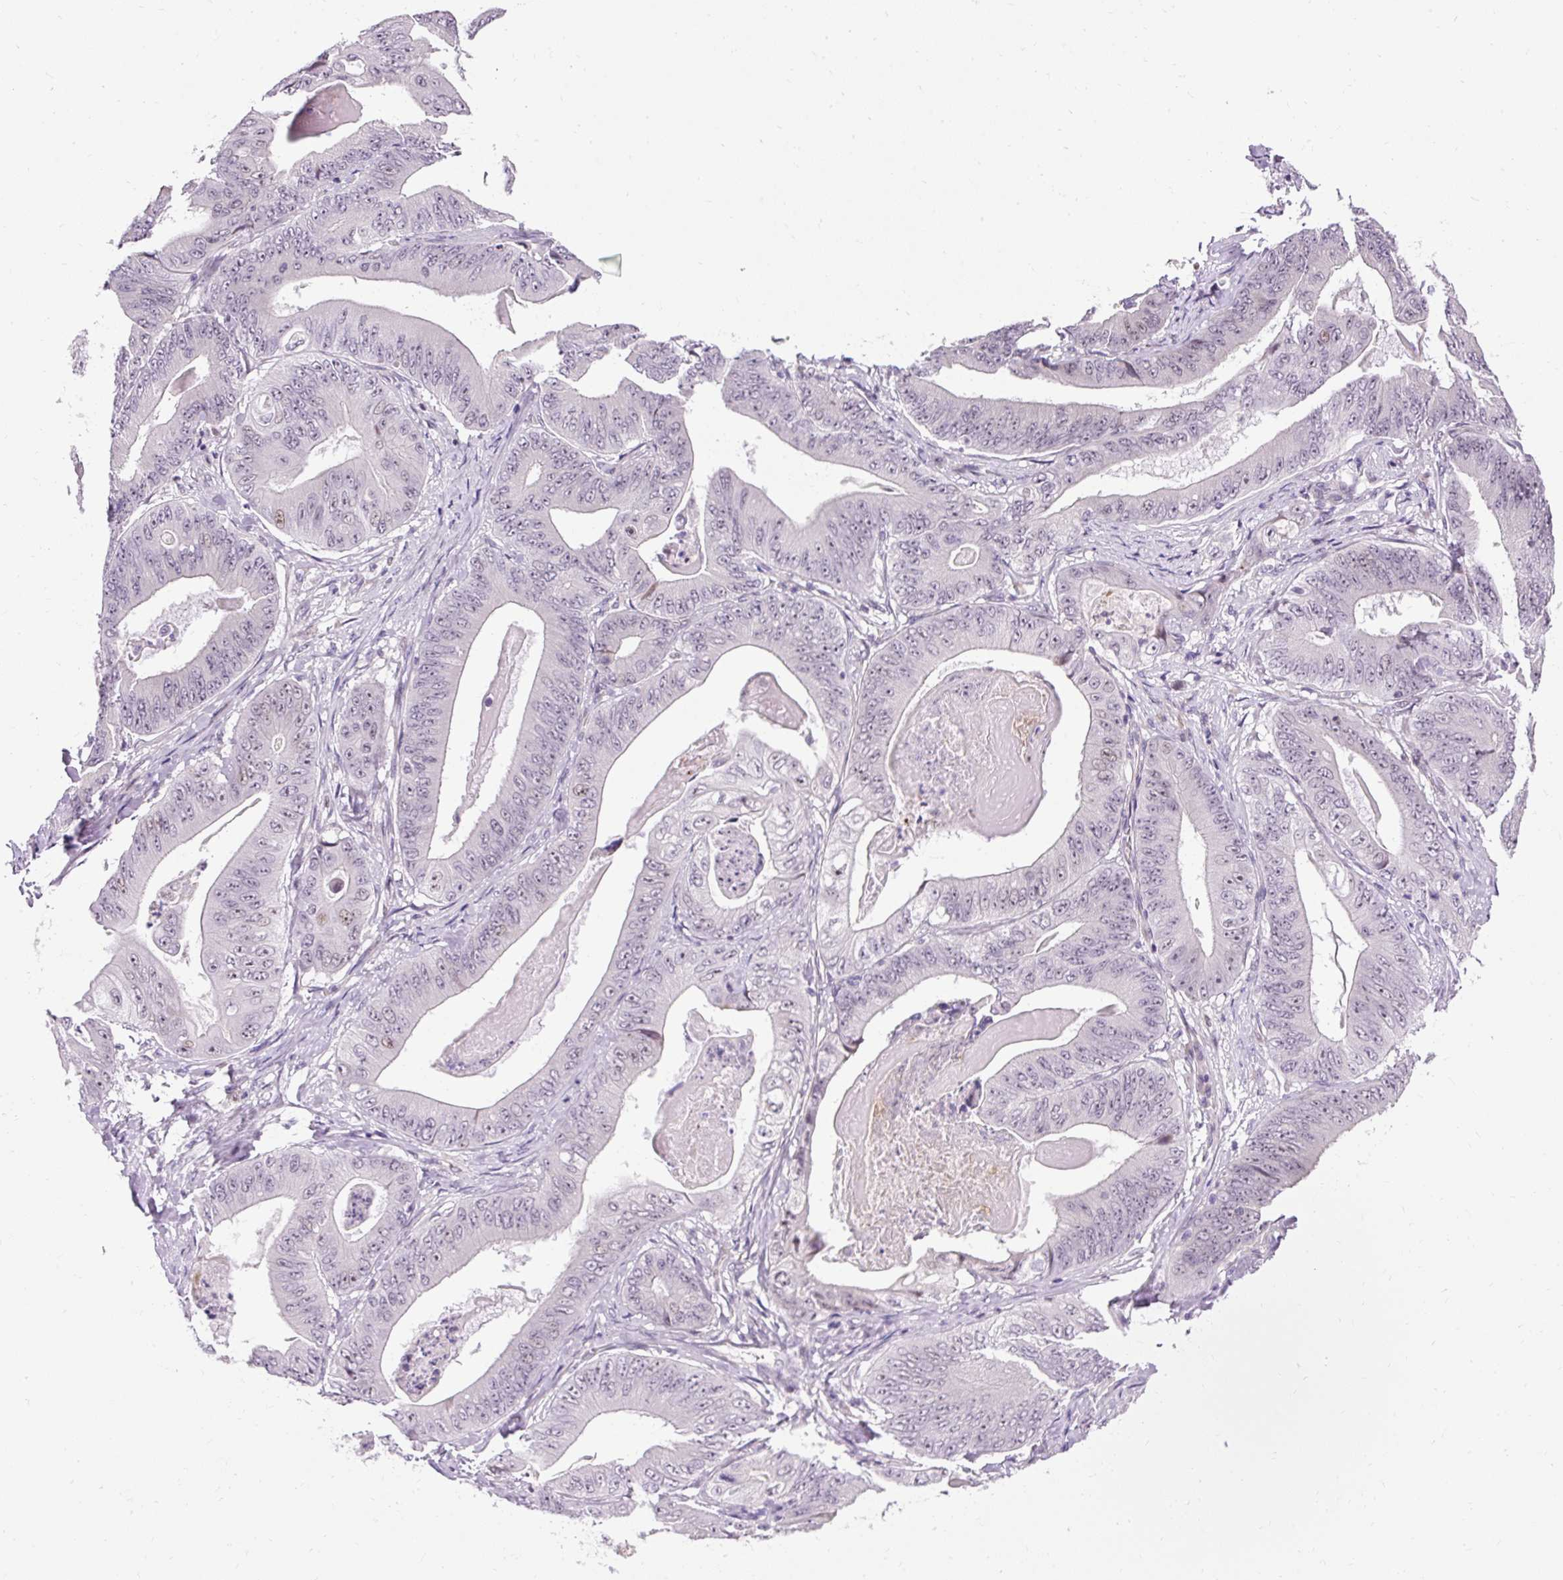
{"staining": {"intensity": "moderate", "quantity": "25%-75%", "location": "nuclear"}, "tissue": "stomach cancer", "cell_type": "Tumor cells", "image_type": "cancer", "snomed": [{"axis": "morphology", "description": "Adenocarcinoma, NOS"}, {"axis": "topography", "description": "Stomach"}], "caption": "Stomach cancer (adenocarcinoma) stained for a protein (brown) reveals moderate nuclear positive expression in about 25%-75% of tumor cells.", "gene": "ARHGEF18", "patient": {"sex": "female", "age": 73}}